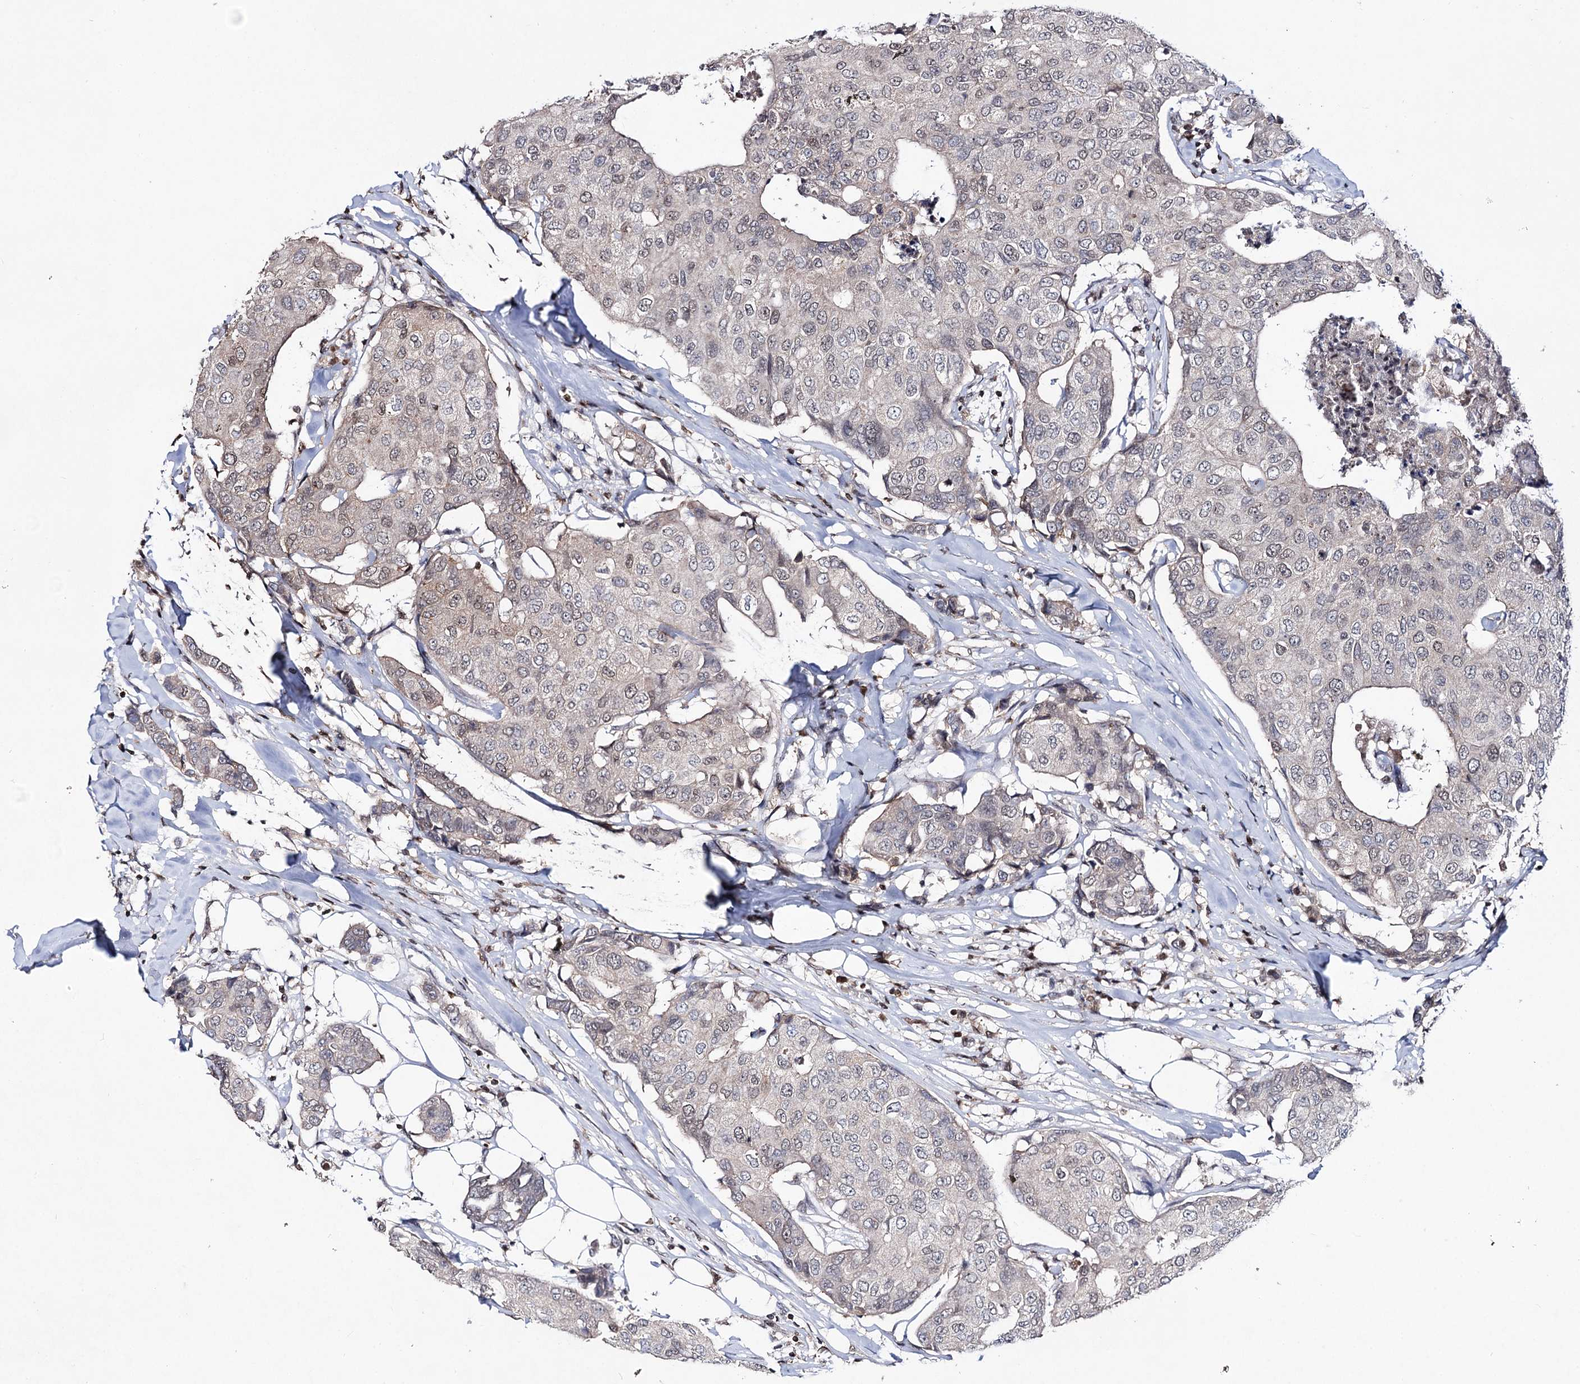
{"staining": {"intensity": "weak", "quantity": "<25%", "location": "nuclear"}, "tissue": "breast cancer", "cell_type": "Tumor cells", "image_type": "cancer", "snomed": [{"axis": "morphology", "description": "Duct carcinoma"}, {"axis": "topography", "description": "Breast"}], "caption": "The histopathology image reveals no staining of tumor cells in invasive ductal carcinoma (breast).", "gene": "SMCHD1", "patient": {"sex": "female", "age": 80}}